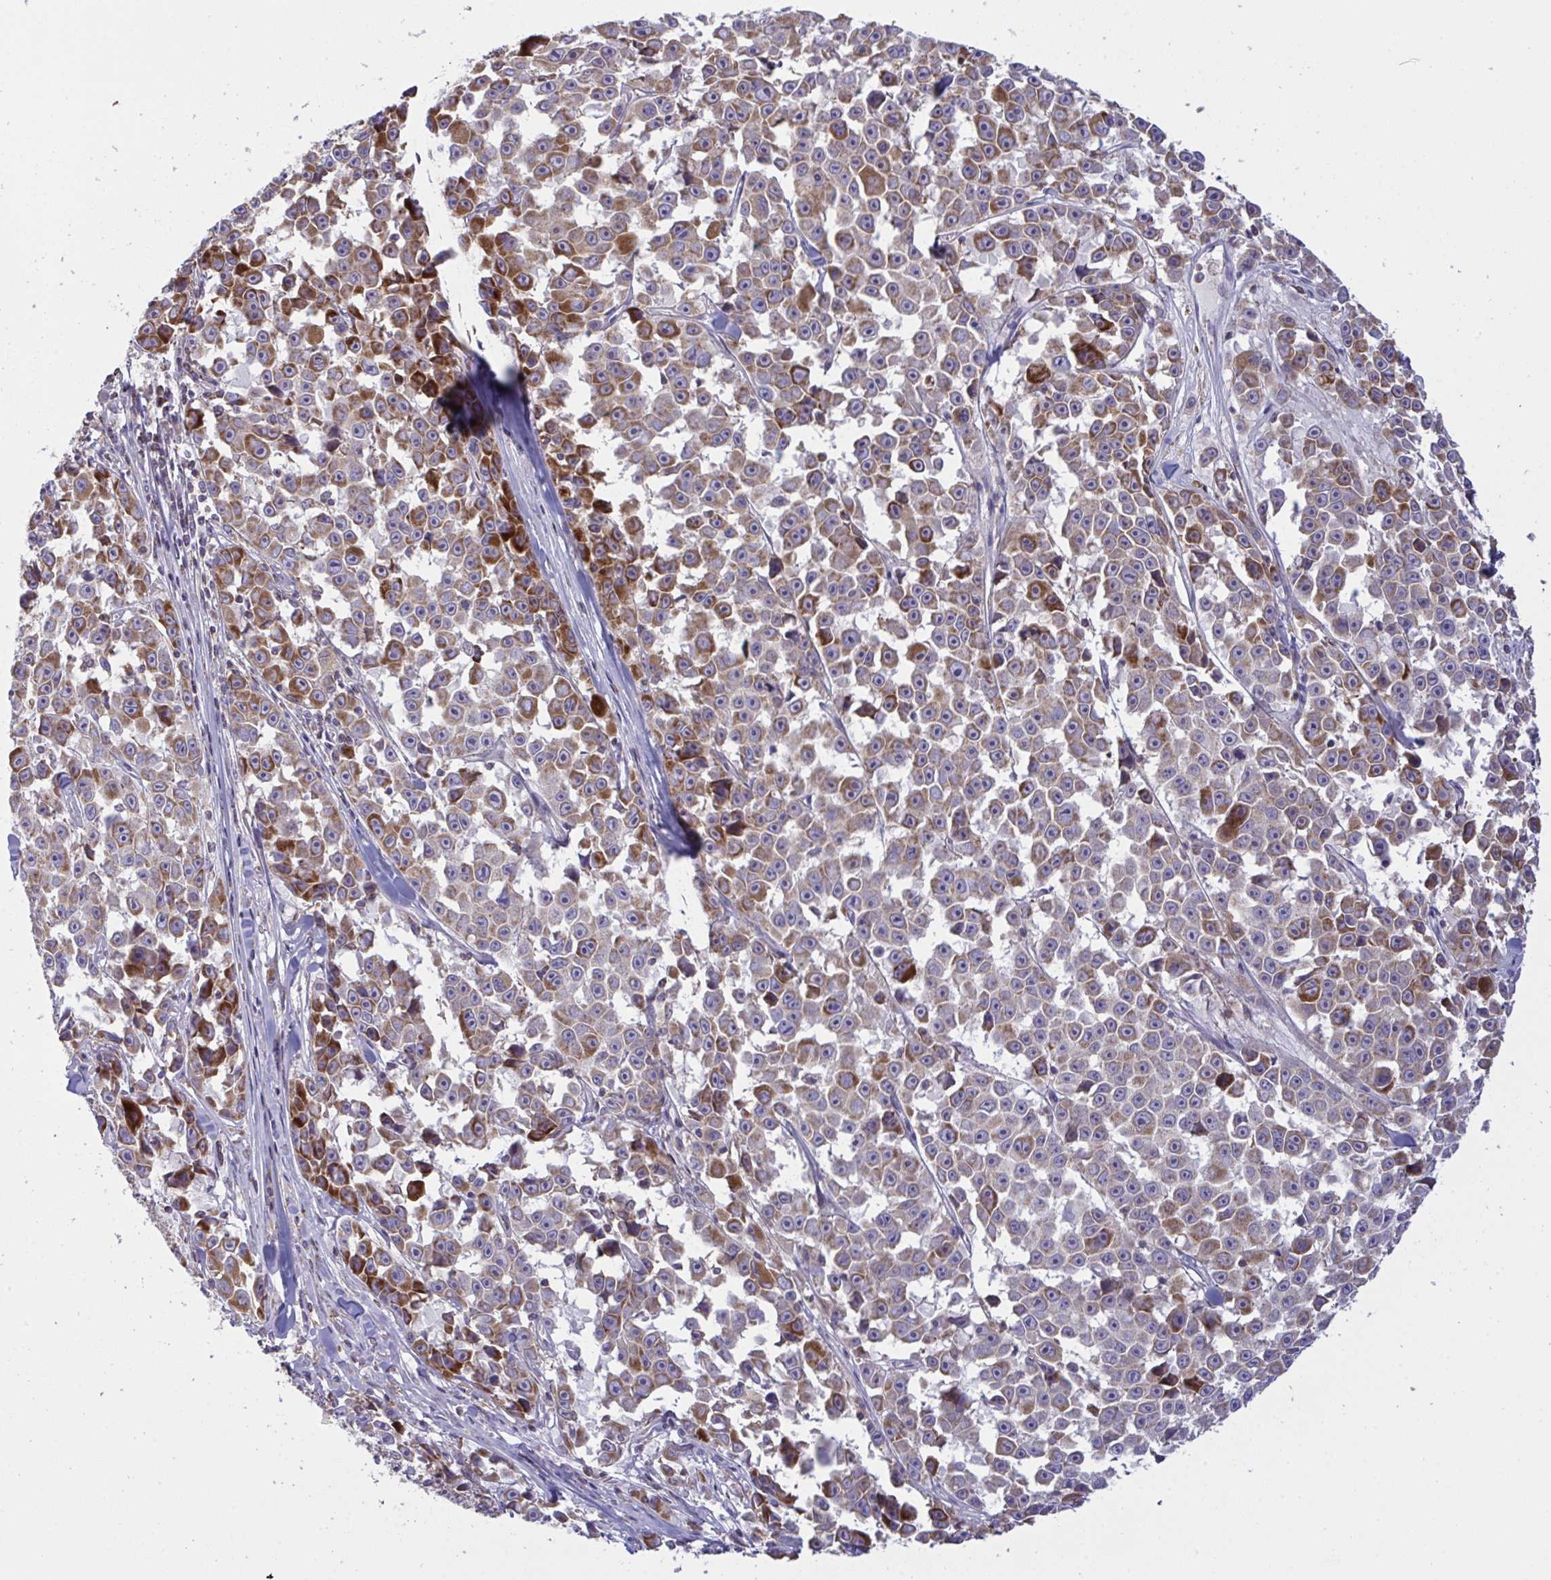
{"staining": {"intensity": "strong", "quantity": "25%-75%", "location": "cytoplasmic/membranous"}, "tissue": "melanoma", "cell_type": "Tumor cells", "image_type": "cancer", "snomed": [{"axis": "morphology", "description": "Malignant melanoma, NOS"}, {"axis": "topography", "description": "Skin"}], "caption": "Immunohistochemistry (IHC) of human melanoma reveals high levels of strong cytoplasmic/membranous staining in approximately 25%-75% of tumor cells.", "gene": "MICOS10", "patient": {"sex": "female", "age": 66}}